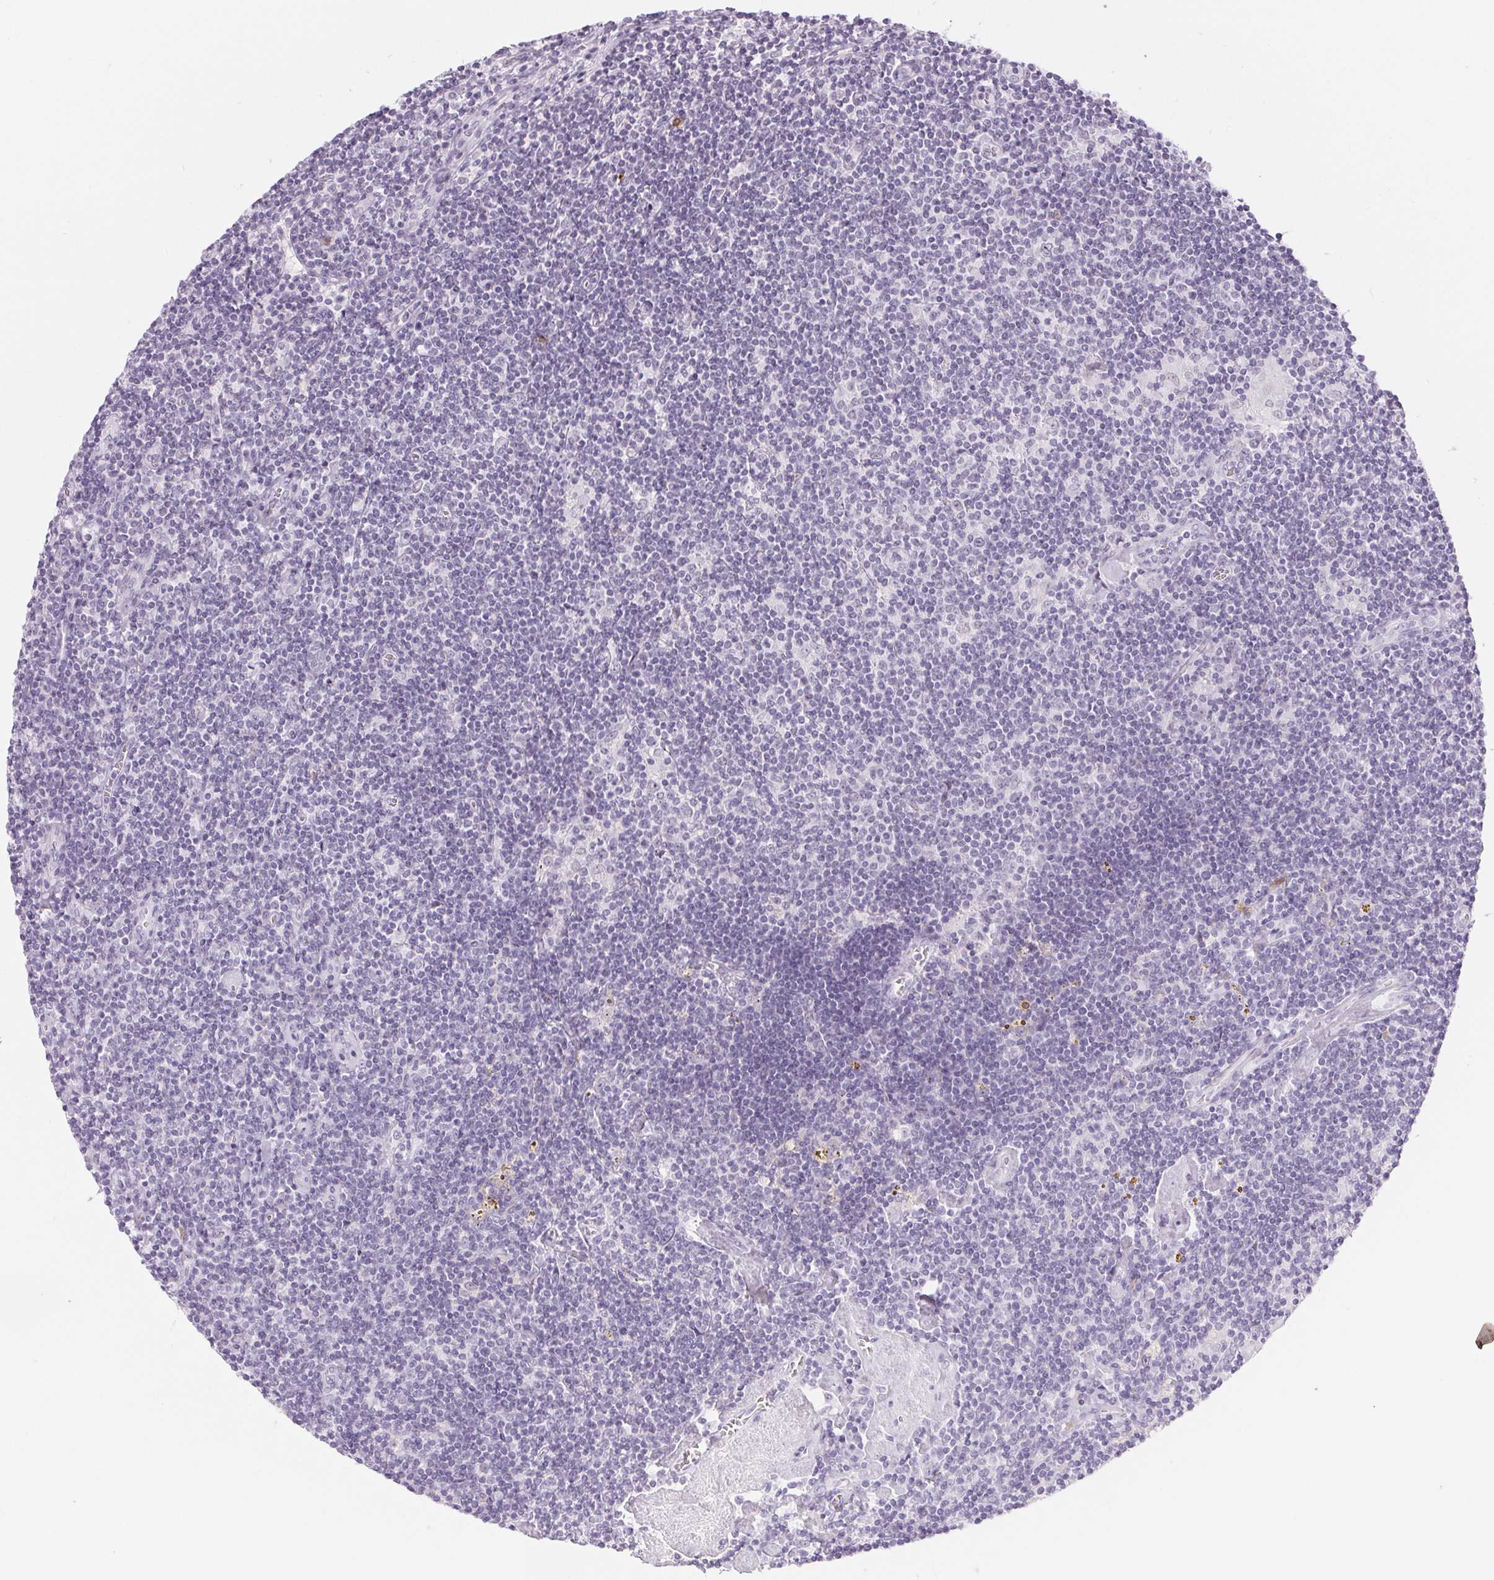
{"staining": {"intensity": "negative", "quantity": "none", "location": "none"}, "tissue": "lymphoma", "cell_type": "Tumor cells", "image_type": "cancer", "snomed": [{"axis": "morphology", "description": "Hodgkin's disease, NOS"}, {"axis": "topography", "description": "Lymph node"}], "caption": "Human Hodgkin's disease stained for a protein using IHC reveals no staining in tumor cells.", "gene": "CADPS", "patient": {"sex": "male", "age": 40}}